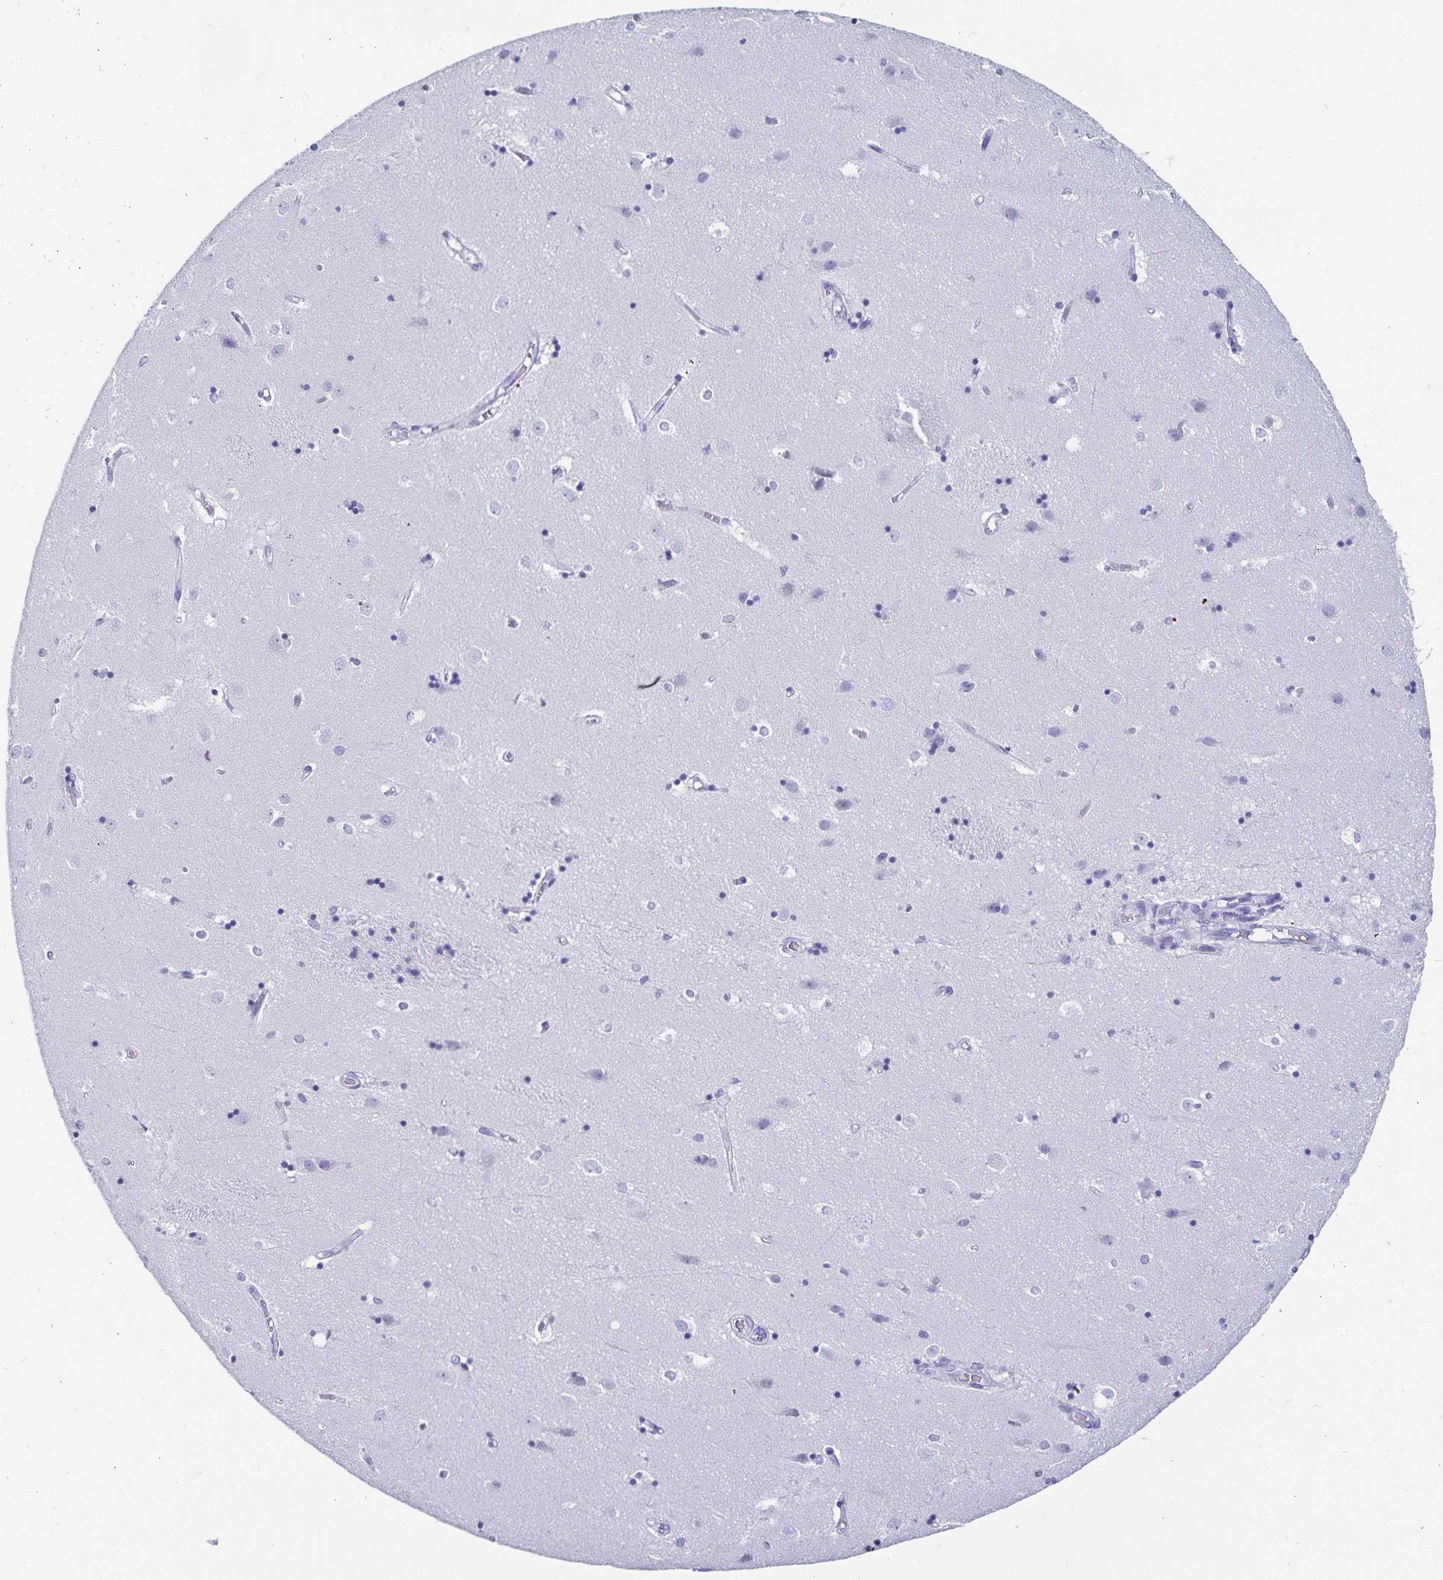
{"staining": {"intensity": "negative", "quantity": "none", "location": "none"}, "tissue": "caudate", "cell_type": "Glial cells", "image_type": "normal", "snomed": [{"axis": "morphology", "description": "Normal tissue, NOS"}, {"axis": "topography", "description": "Lateral ventricle wall"}], "caption": "Image shows no significant protein expression in glial cells of unremarkable caudate. The staining is performed using DAB (3,3'-diaminobenzidine) brown chromogen with nuclei counter-stained in using hematoxylin.", "gene": "C19orf73", "patient": {"sex": "male", "age": 54}}